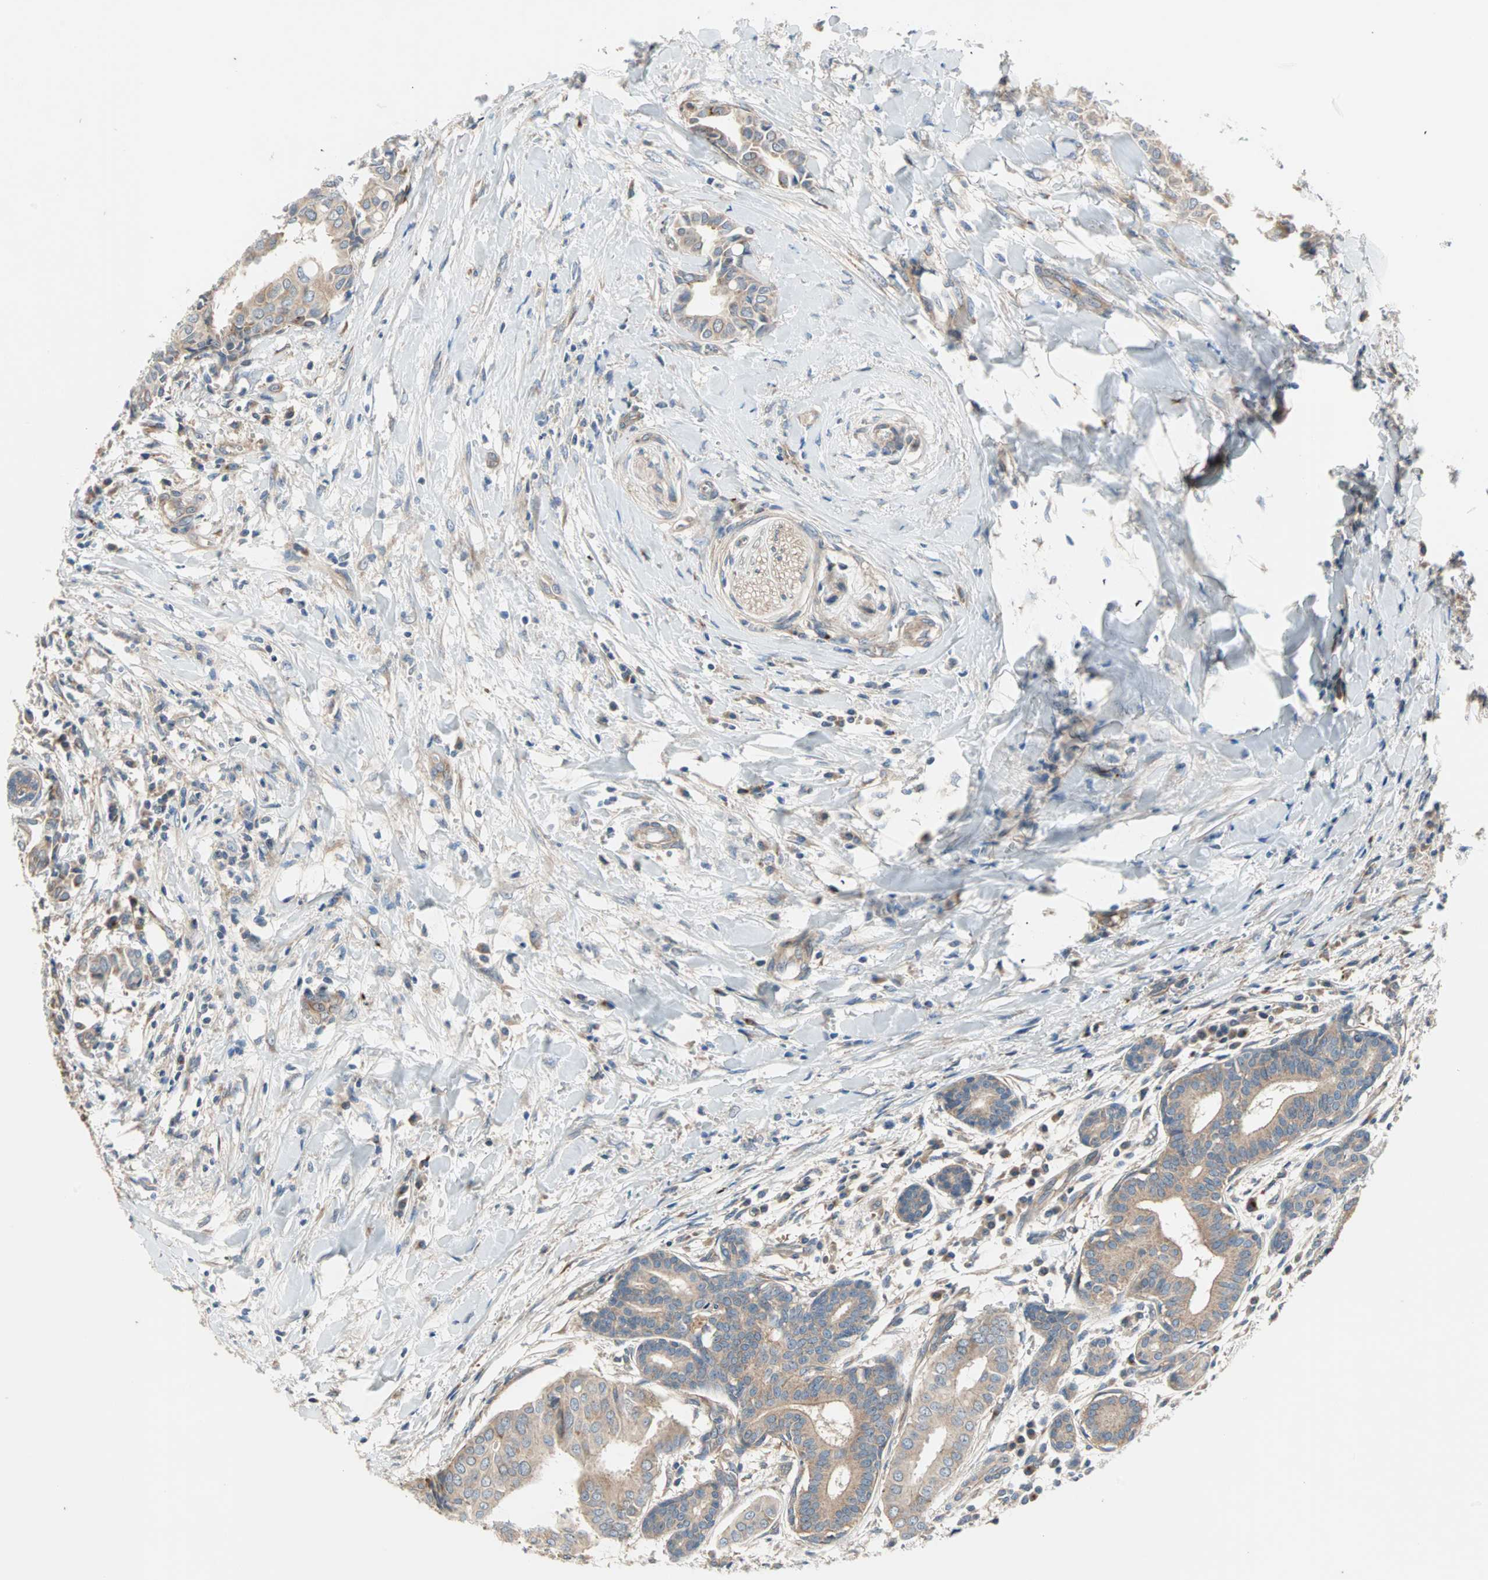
{"staining": {"intensity": "weak", "quantity": "25%-75%", "location": "cytoplasmic/membranous"}, "tissue": "head and neck cancer", "cell_type": "Tumor cells", "image_type": "cancer", "snomed": [{"axis": "morphology", "description": "Adenocarcinoma, NOS"}, {"axis": "topography", "description": "Salivary gland"}, {"axis": "topography", "description": "Head-Neck"}], "caption": "Approximately 25%-75% of tumor cells in human head and neck adenocarcinoma reveal weak cytoplasmic/membranous protein staining as visualized by brown immunohistochemical staining.", "gene": "PDE8A", "patient": {"sex": "female", "age": 59}}